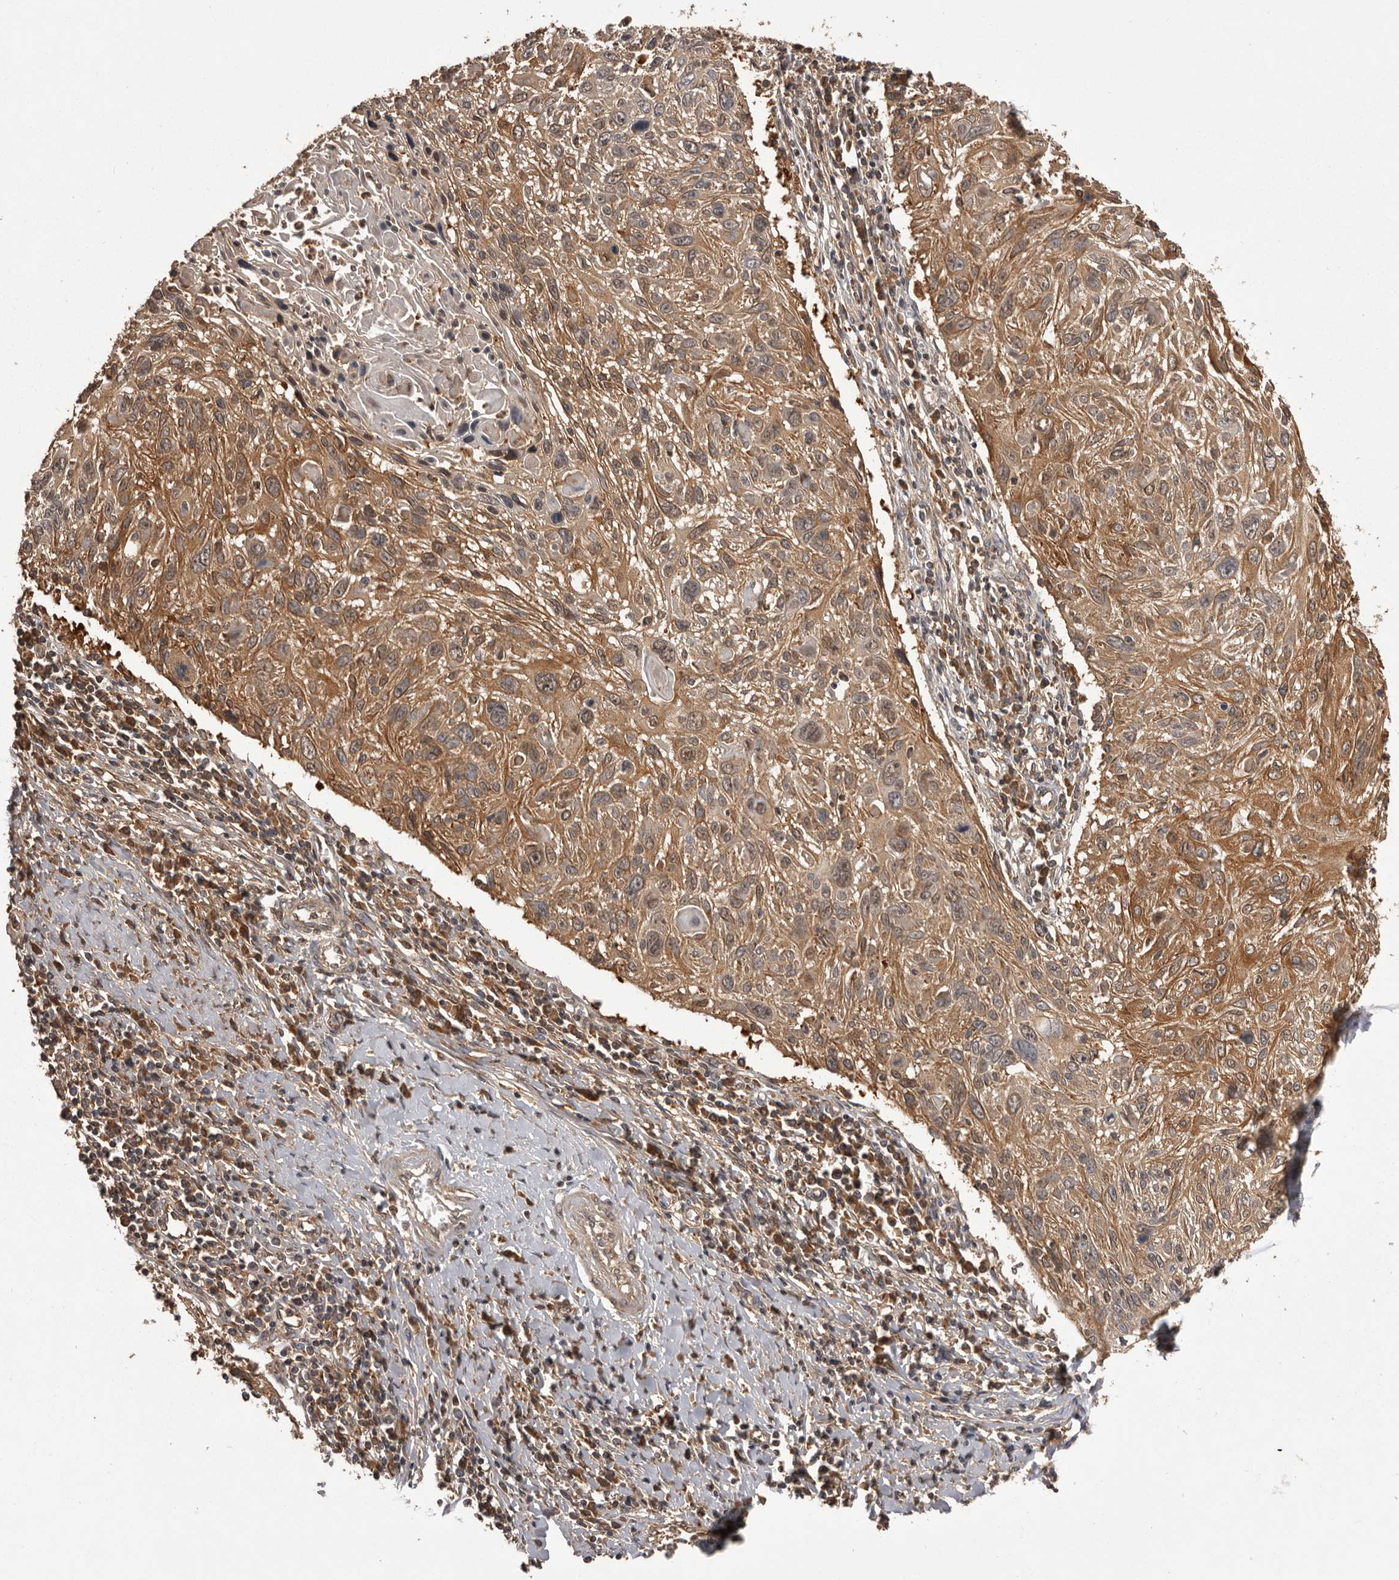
{"staining": {"intensity": "moderate", "quantity": ">75%", "location": "cytoplasmic/membranous"}, "tissue": "cervical cancer", "cell_type": "Tumor cells", "image_type": "cancer", "snomed": [{"axis": "morphology", "description": "Squamous cell carcinoma, NOS"}, {"axis": "topography", "description": "Cervix"}], "caption": "Cervical cancer (squamous cell carcinoma) stained with a protein marker displays moderate staining in tumor cells.", "gene": "SLC22A3", "patient": {"sex": "female", "age": 51}}